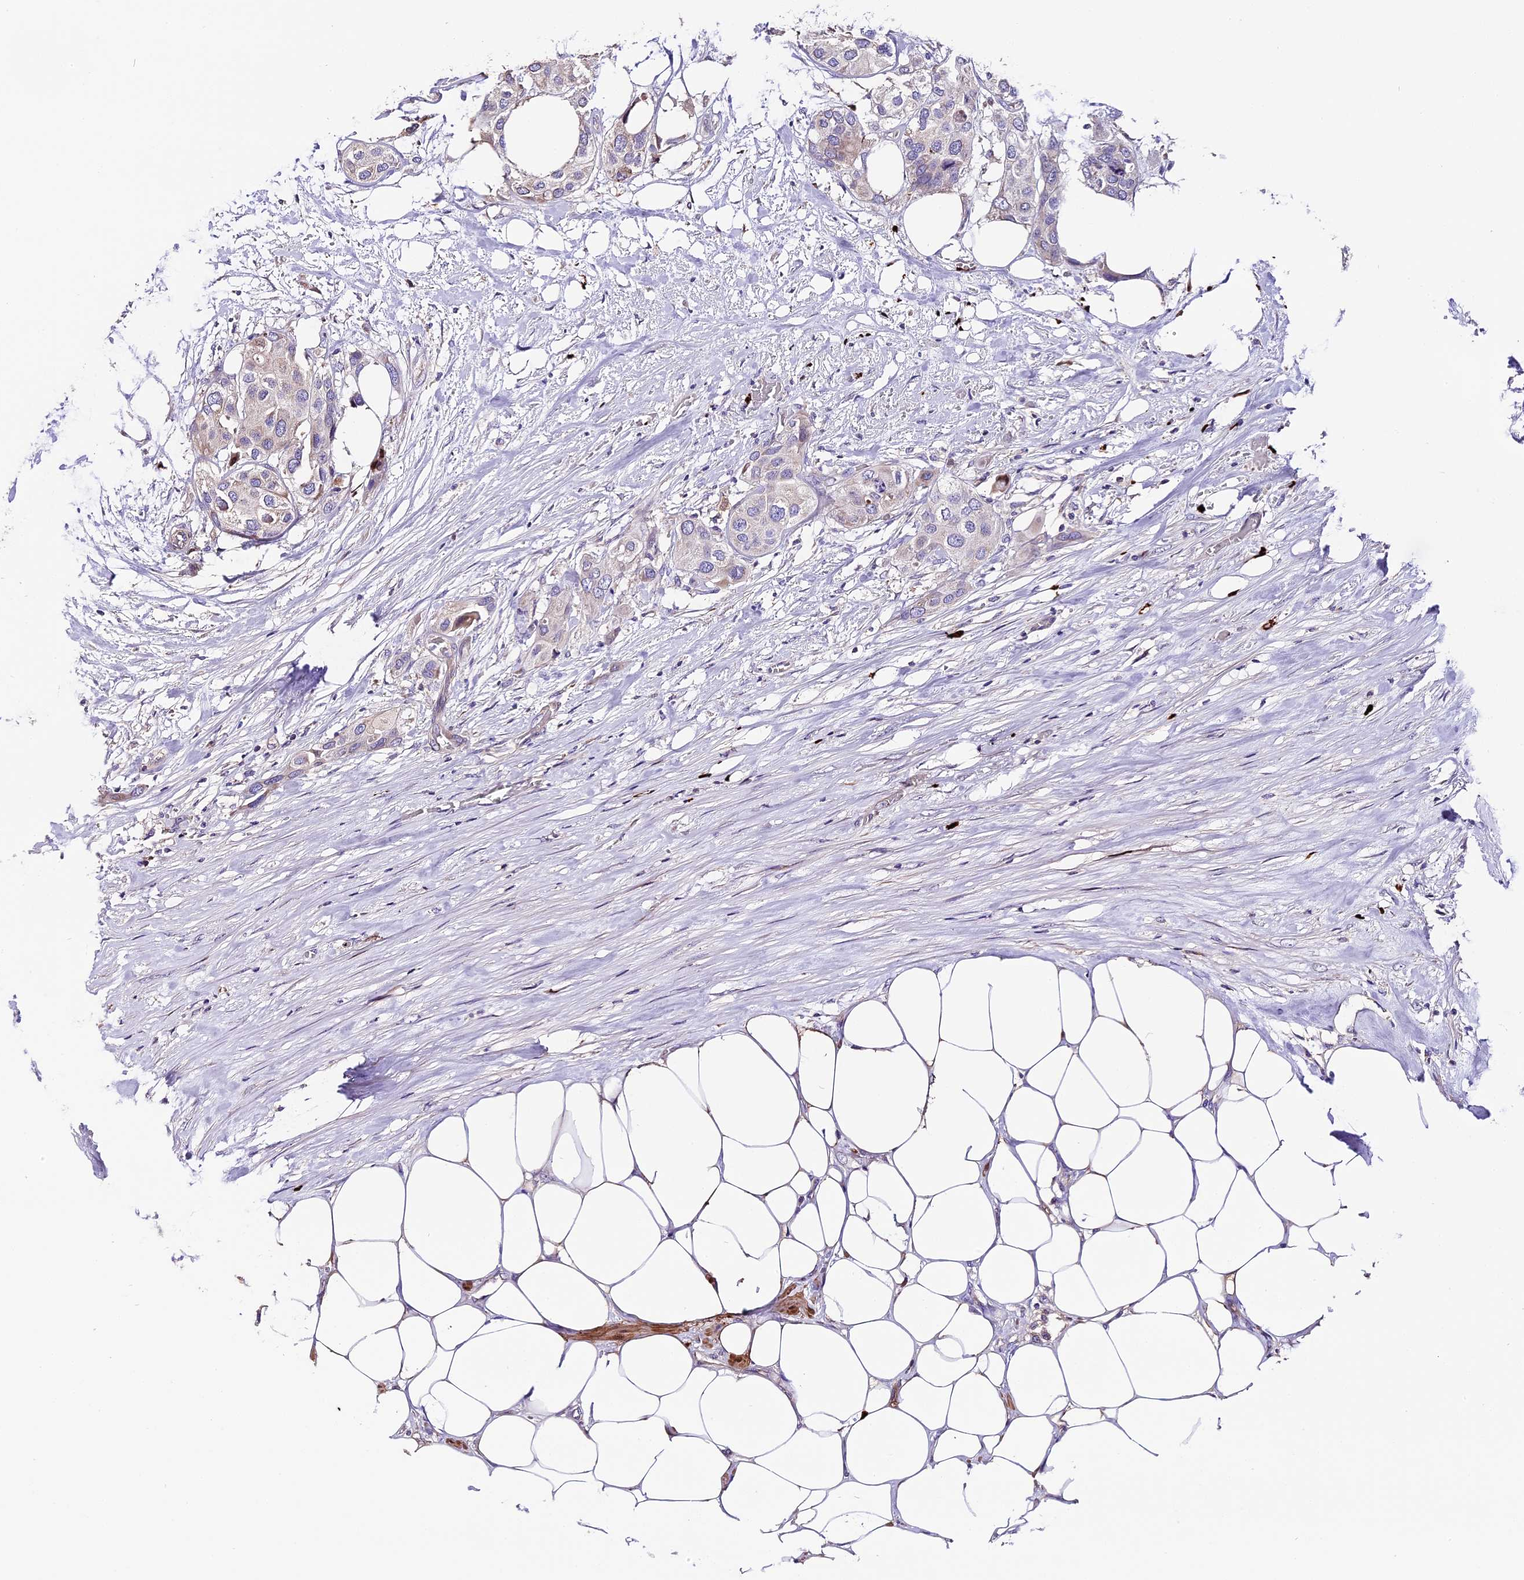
{"staining": {"intensity": "moderate", "quantity": "<25%", "location": "cytoplasmic/membranous"}, "tissue": "urothelial cancer", "cell_type": "Tumor cells", "image_type": "cancer", "snomed": [{"axis": "morphology", "description": "Urothelial carcinoma, High grade"}, {"axis": "topography", "description": "Urinary bladder"}], "caption": "An image of high-grade urothelial carcinoma stained for a protein reveals moderate cytoplasmic/membranous brown staining in tumor cells.", "gene": "MAP3K7CL", "patient": {"sex": "male", "age": 64}}